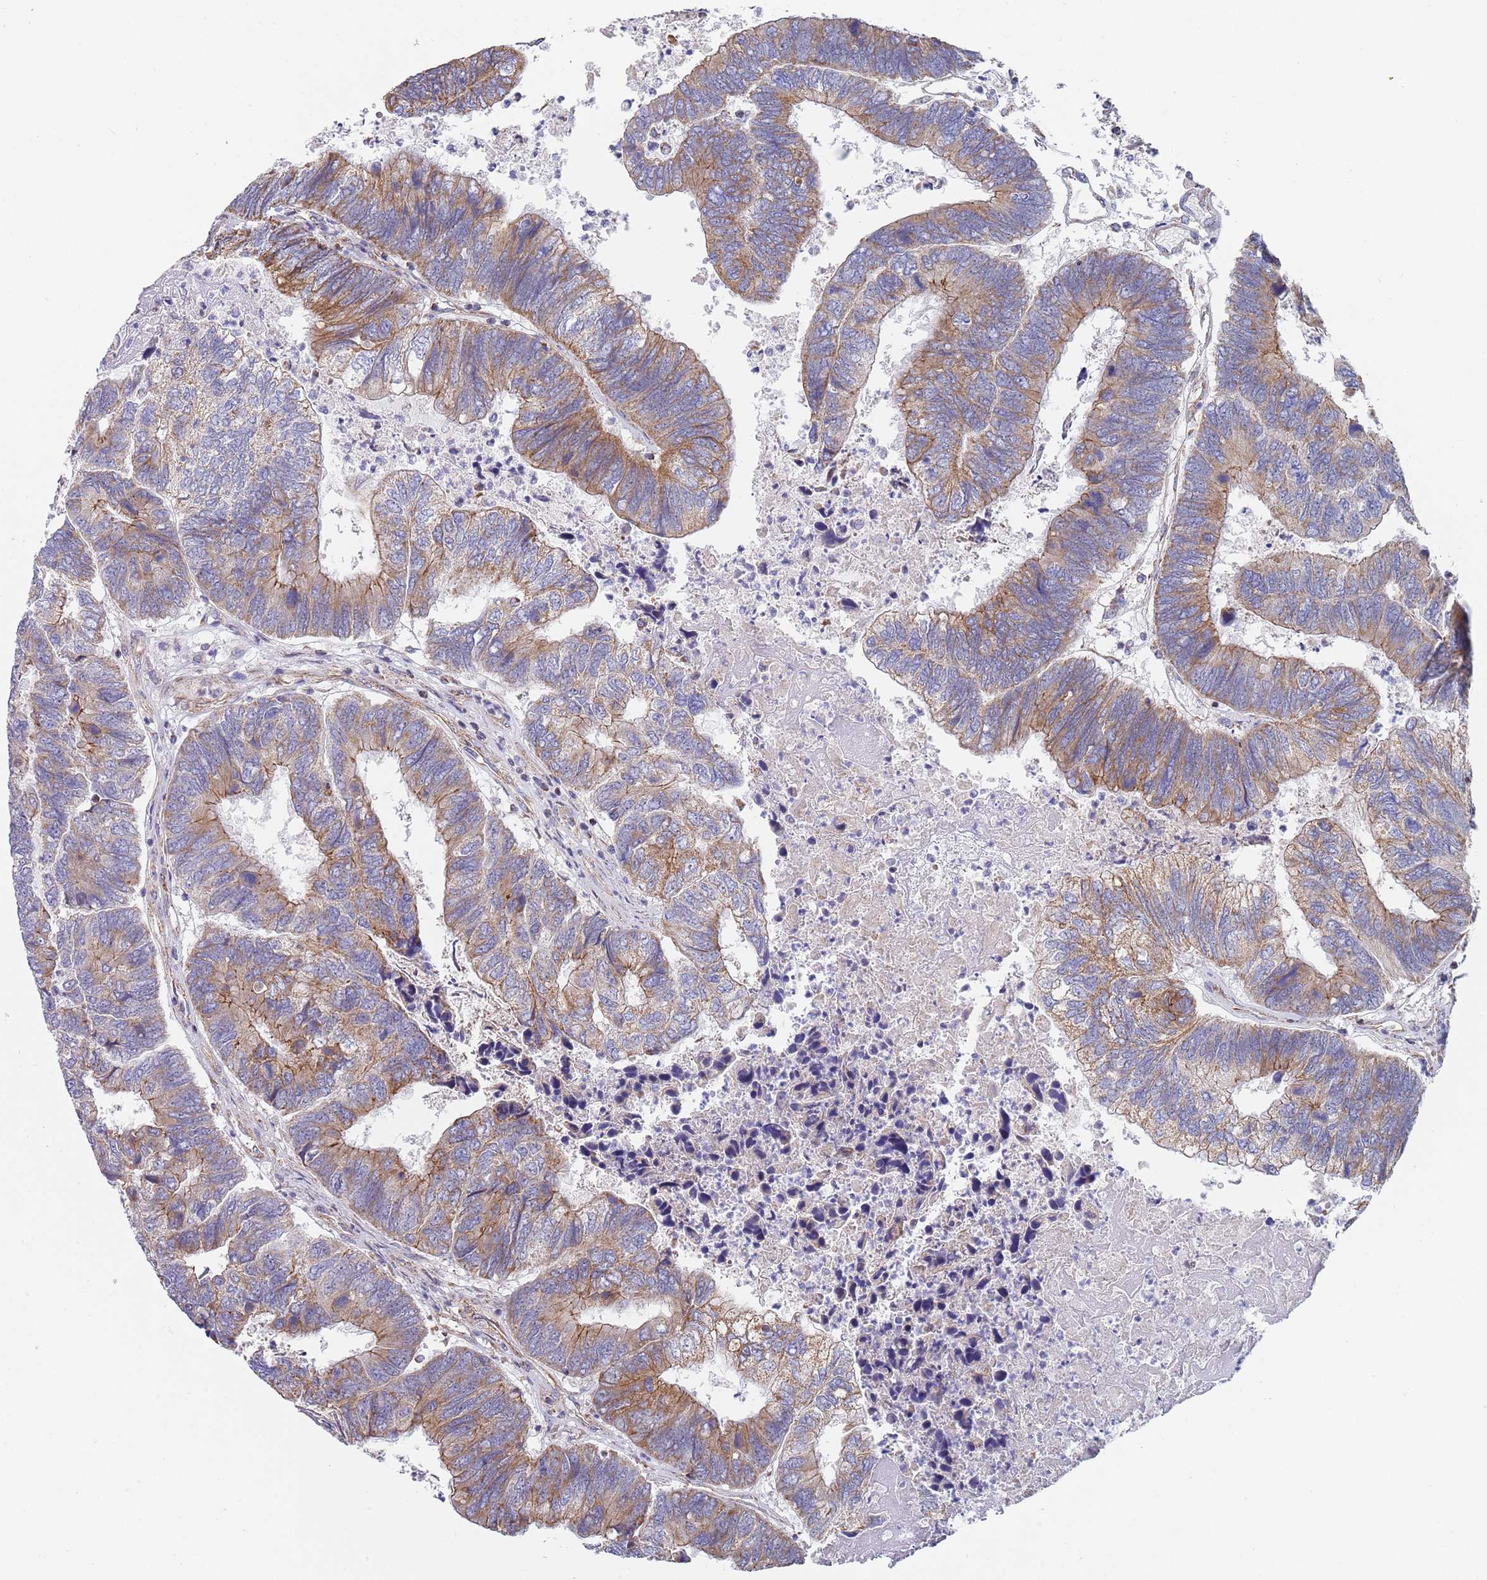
{"staining": {"intensity": "moderate", "quantity": ">75%", "location": "cytoplasmic/membranous"}, "tissue": "colorectal cancer", "cell_type": "Tumor cells", "image_type": "cancer", "snomed": [{"axis": "morphology", "description": "Adenocarcinoma, NOS"}, {"axis": "topography", "description": "Colon"}], "caption": "Immunohistochemistry micrograph of neoplastic tissue: colorectal cancer stained using immunohistochemistry (IHC) shows medium levels of moderate protein expression localized specifically in the cytoplasmic/membranous of tumor cells, appearing as a cytoplasmic/membranous brown color.", "gene": "PWWP3A", "patient": {"sex": "female", "age": 67}}